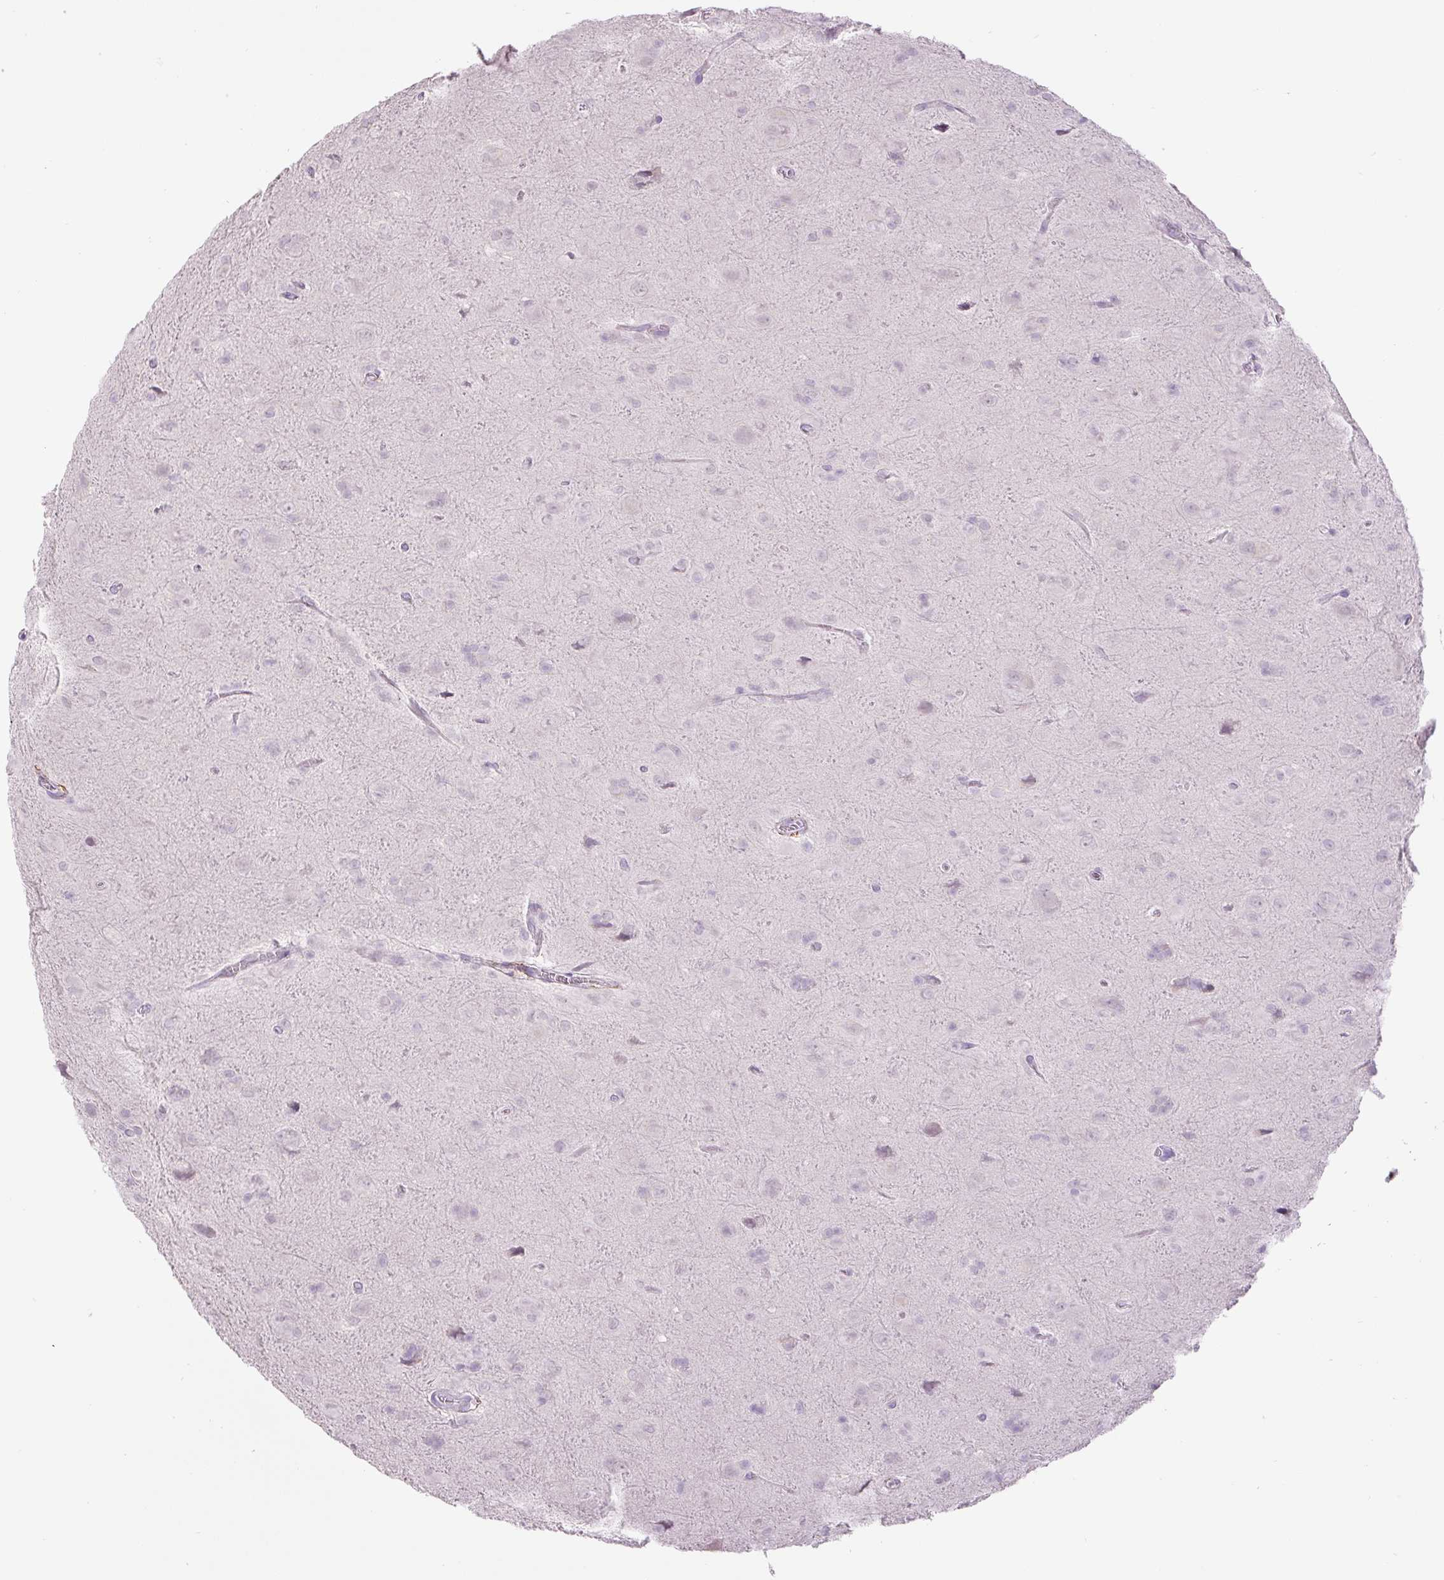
{"staining": {"intensity": "negative", "quantity": "none", "location": "none"}, "tissue": "glioma", "cell_type": "Tumor cells", "image_type": "cancer", "snomed": [{"axis": "morphology", "description": "Glioma, malignant, Low grade"}, {"axis": "topography", "description": "Brain"}], "caption": "DAB immunohistochemical staining of human glioma reveals no significant staining in tumor cells.", "gene": "FBN1", "patient": {"sex": "male", "age": 58}}